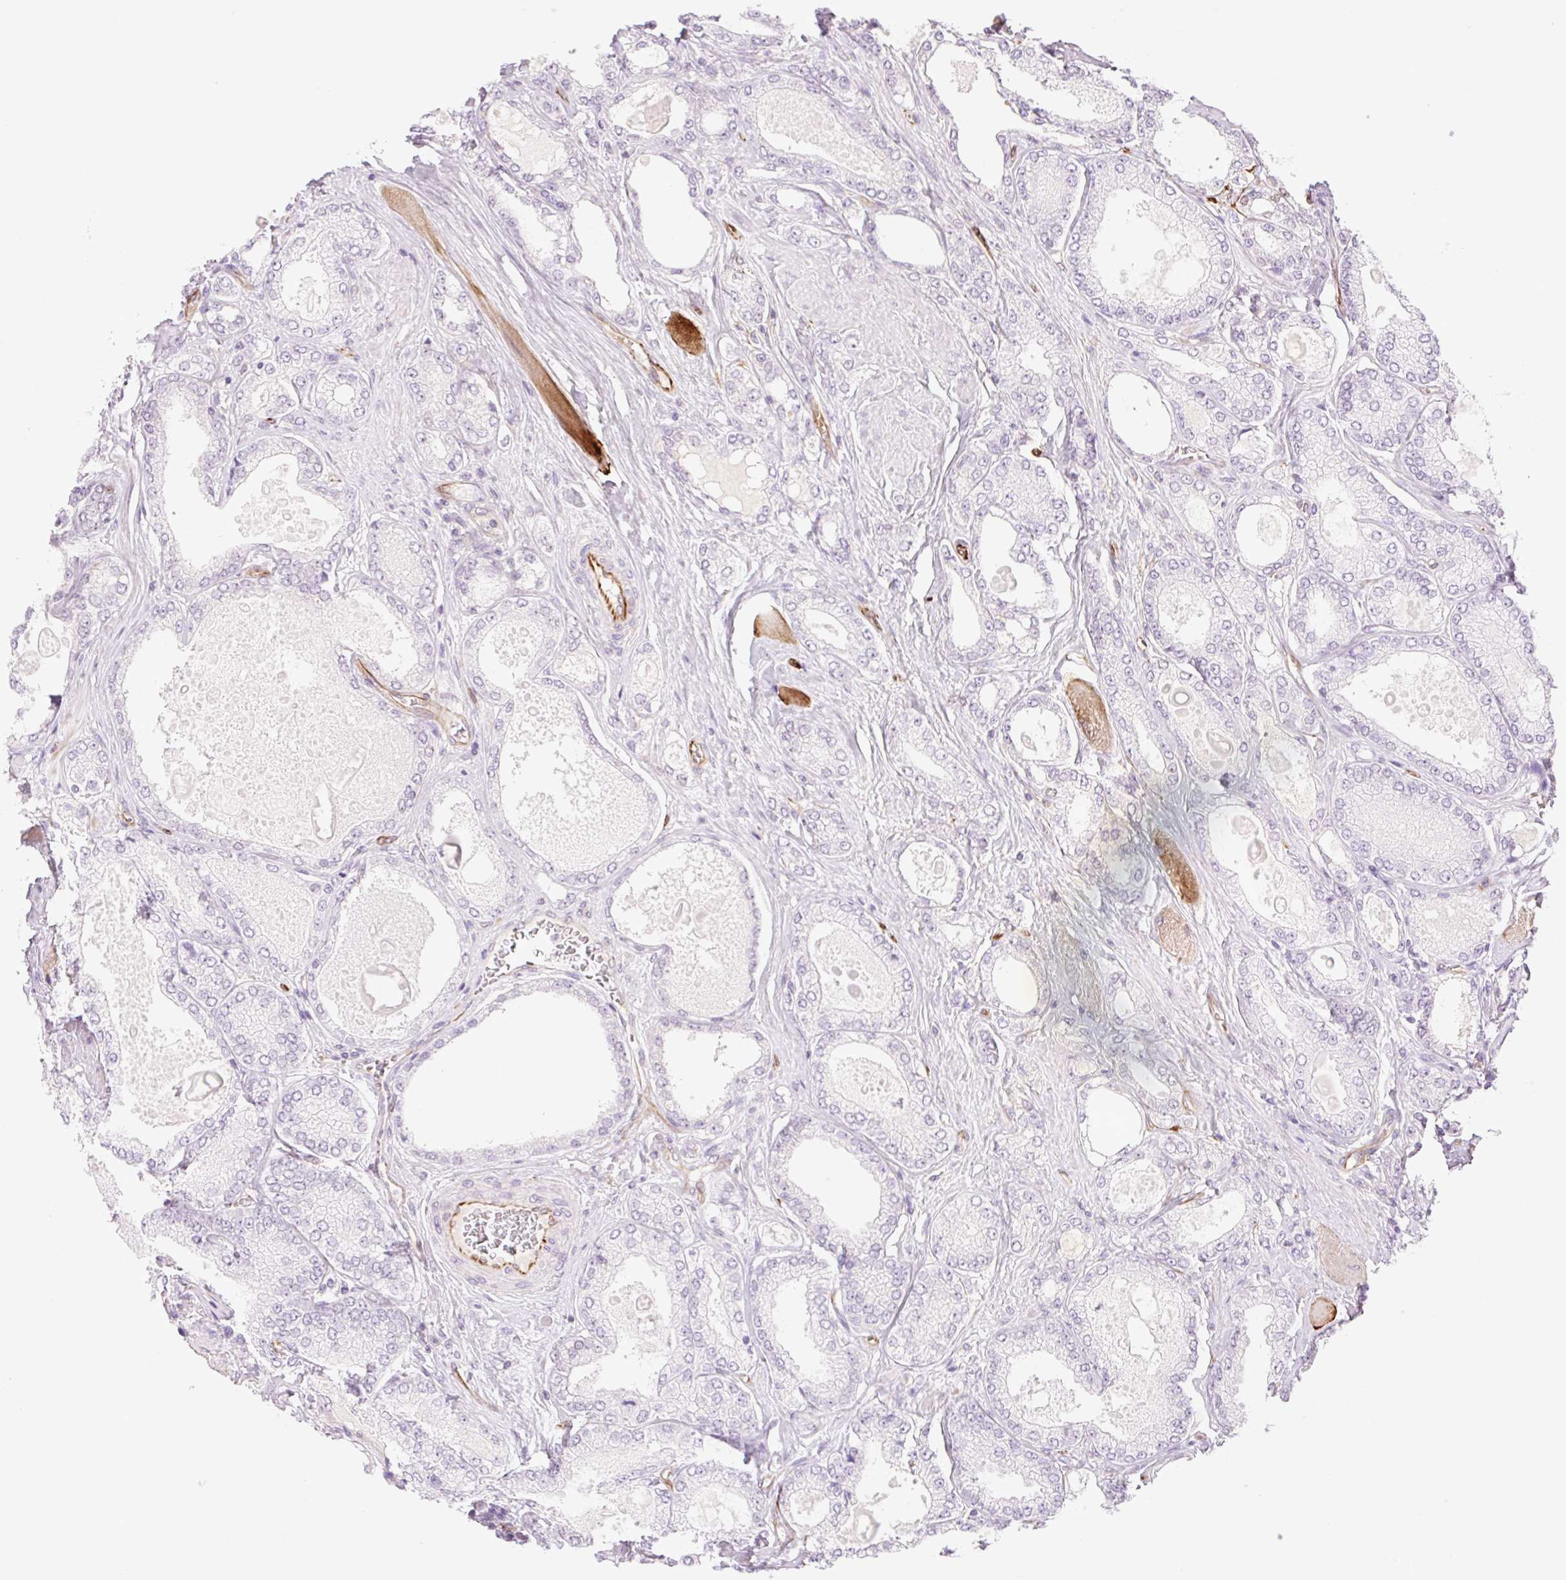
{"staining": {"intensity": "negative", "quantity": "none", "location": "none"}, "tissue": "prostate cancer", "cell_type": "Tumor cells", "image_type": "cancer", "snomed": [{"axis": "morphology", "description": "Adenocarcinoma, High grade"}, {"axis": "topography", "description": "Prostate"}], "caption": "A micrograph of human prostate cancer (adenocarcinoma (high-grade)) is negative for staining in tumor cells. (Brightfield microscopy of DAB (3,3'-diaminobenzidine) IHC at high magnification).", "gene": "ZFYVE21", "patient": {"sex": "male", "age": 68}}